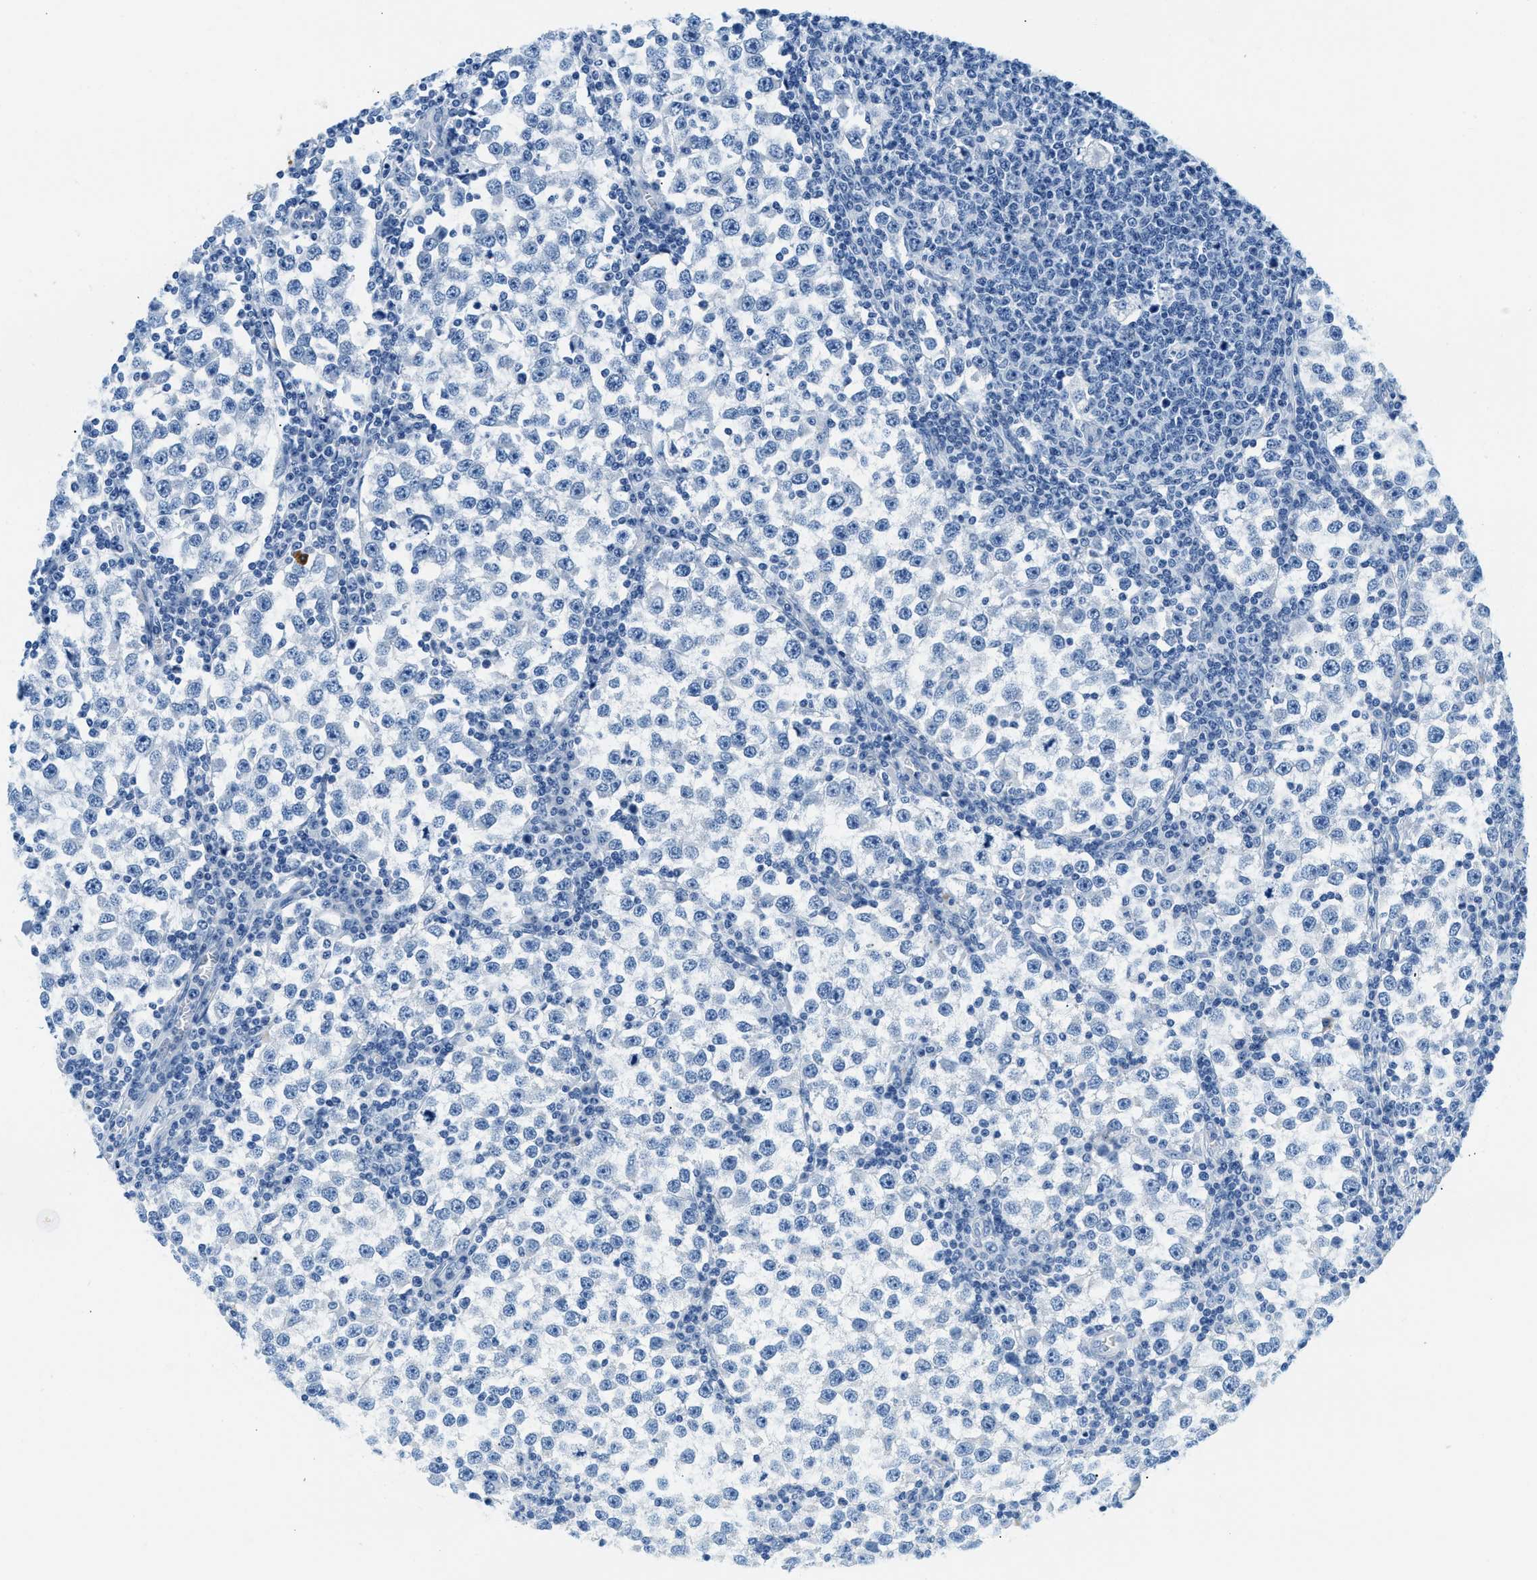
{"staining": {"intensity": "negative", "quantity": "none", "location": "none"}, "tissue": "testis cancer", "cell_type": "Tumor cells", "image_type": "cancer", "snomed": [{"axis": "morphology", "description": "Seminoma, NOS"}, {"axis": "topography", "description": "Testis"}], "caption": "Tumor cells show no significant positivity in testis cancer (seminoma).", "gene": "STXBP2", "patient": {"sex": "male", "age": 65}}